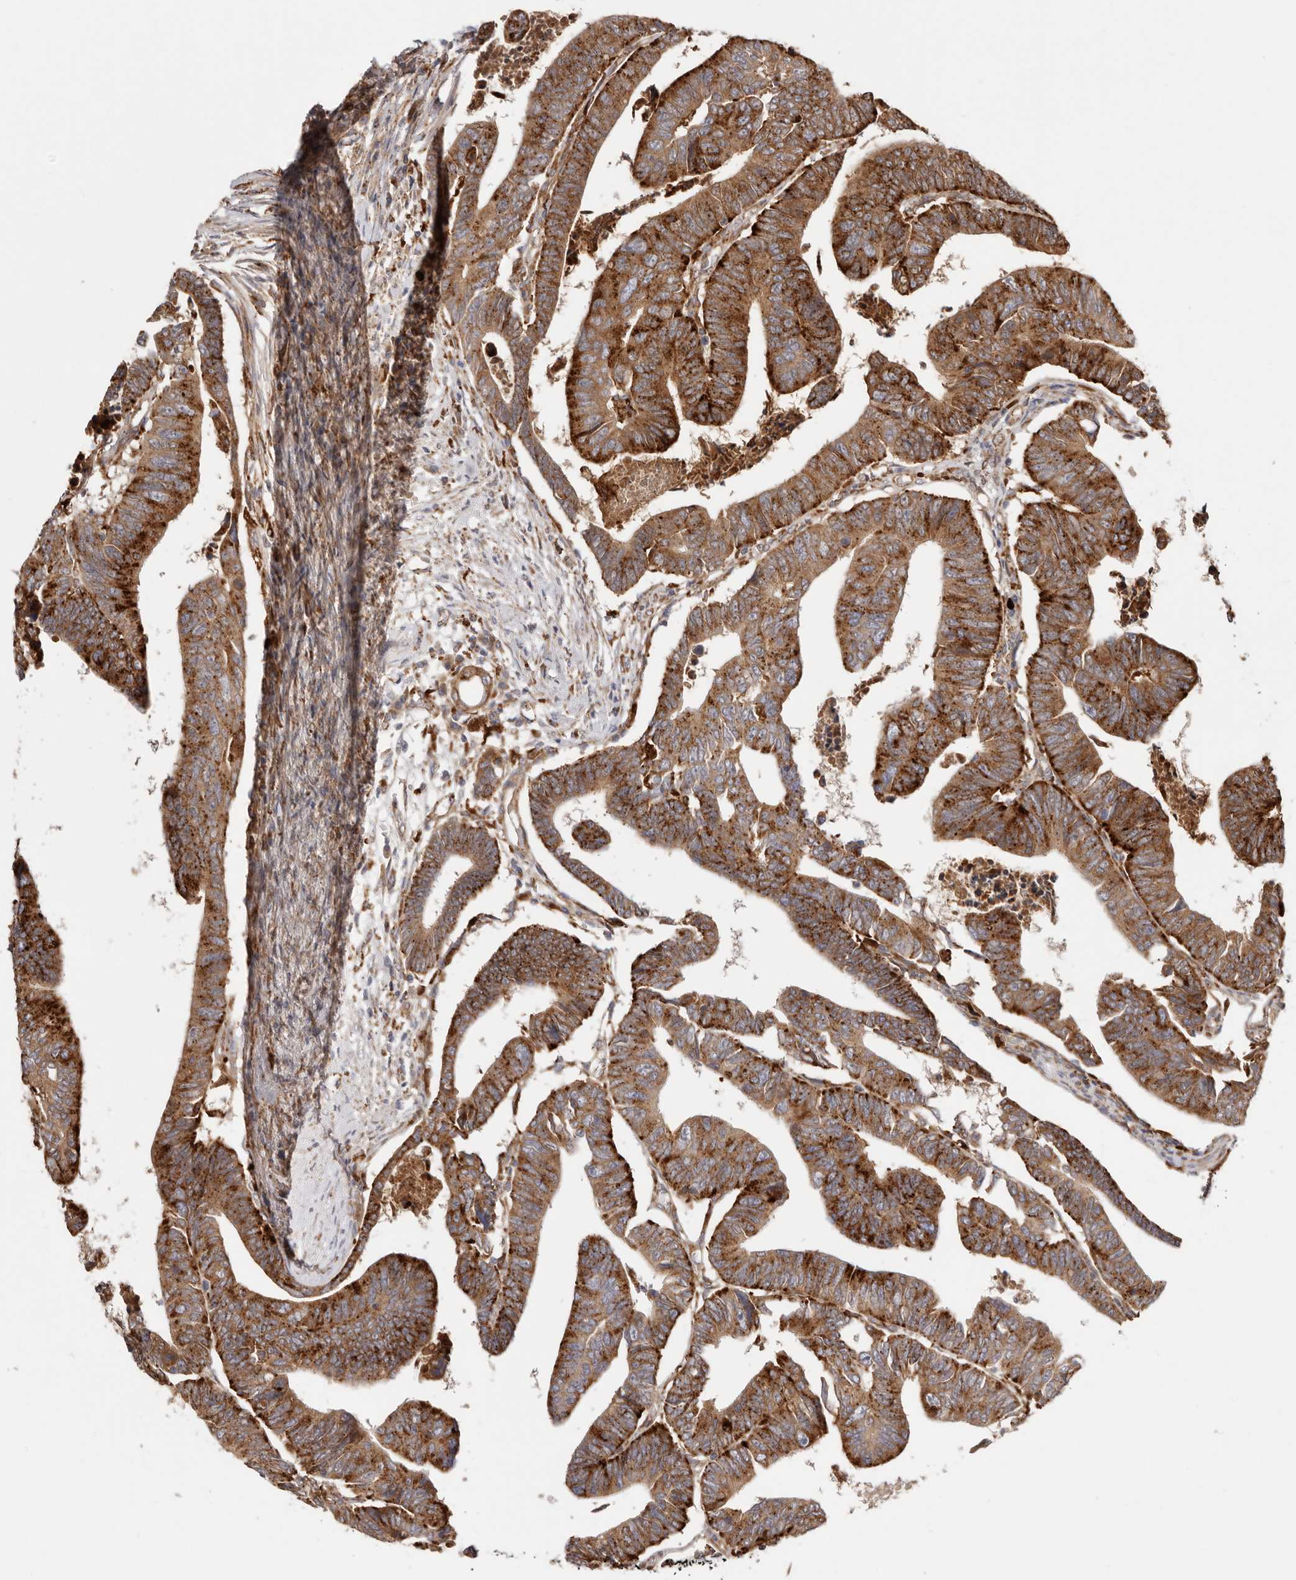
{"staining": {"intensity": "strong", "quantity": ">75%", "location": "cytoplasmic/membranous"}, "tissue": "colorectal cancer", "cell_type": "Tumor cells", "image_type": "cancer", "snomed": [{"axis": "morphology", "description": "Adenocarcinoma, NOS"}, {"axis": "topography", "description": "Rectum"}], "caption": "A high amount of strong cytoplasmic/membranous staining is identified in approximately >75% of tumor cells in colorectal cancer tissue.", "gene": "GRN", "patient": {"sex": "female", "age": 65}}